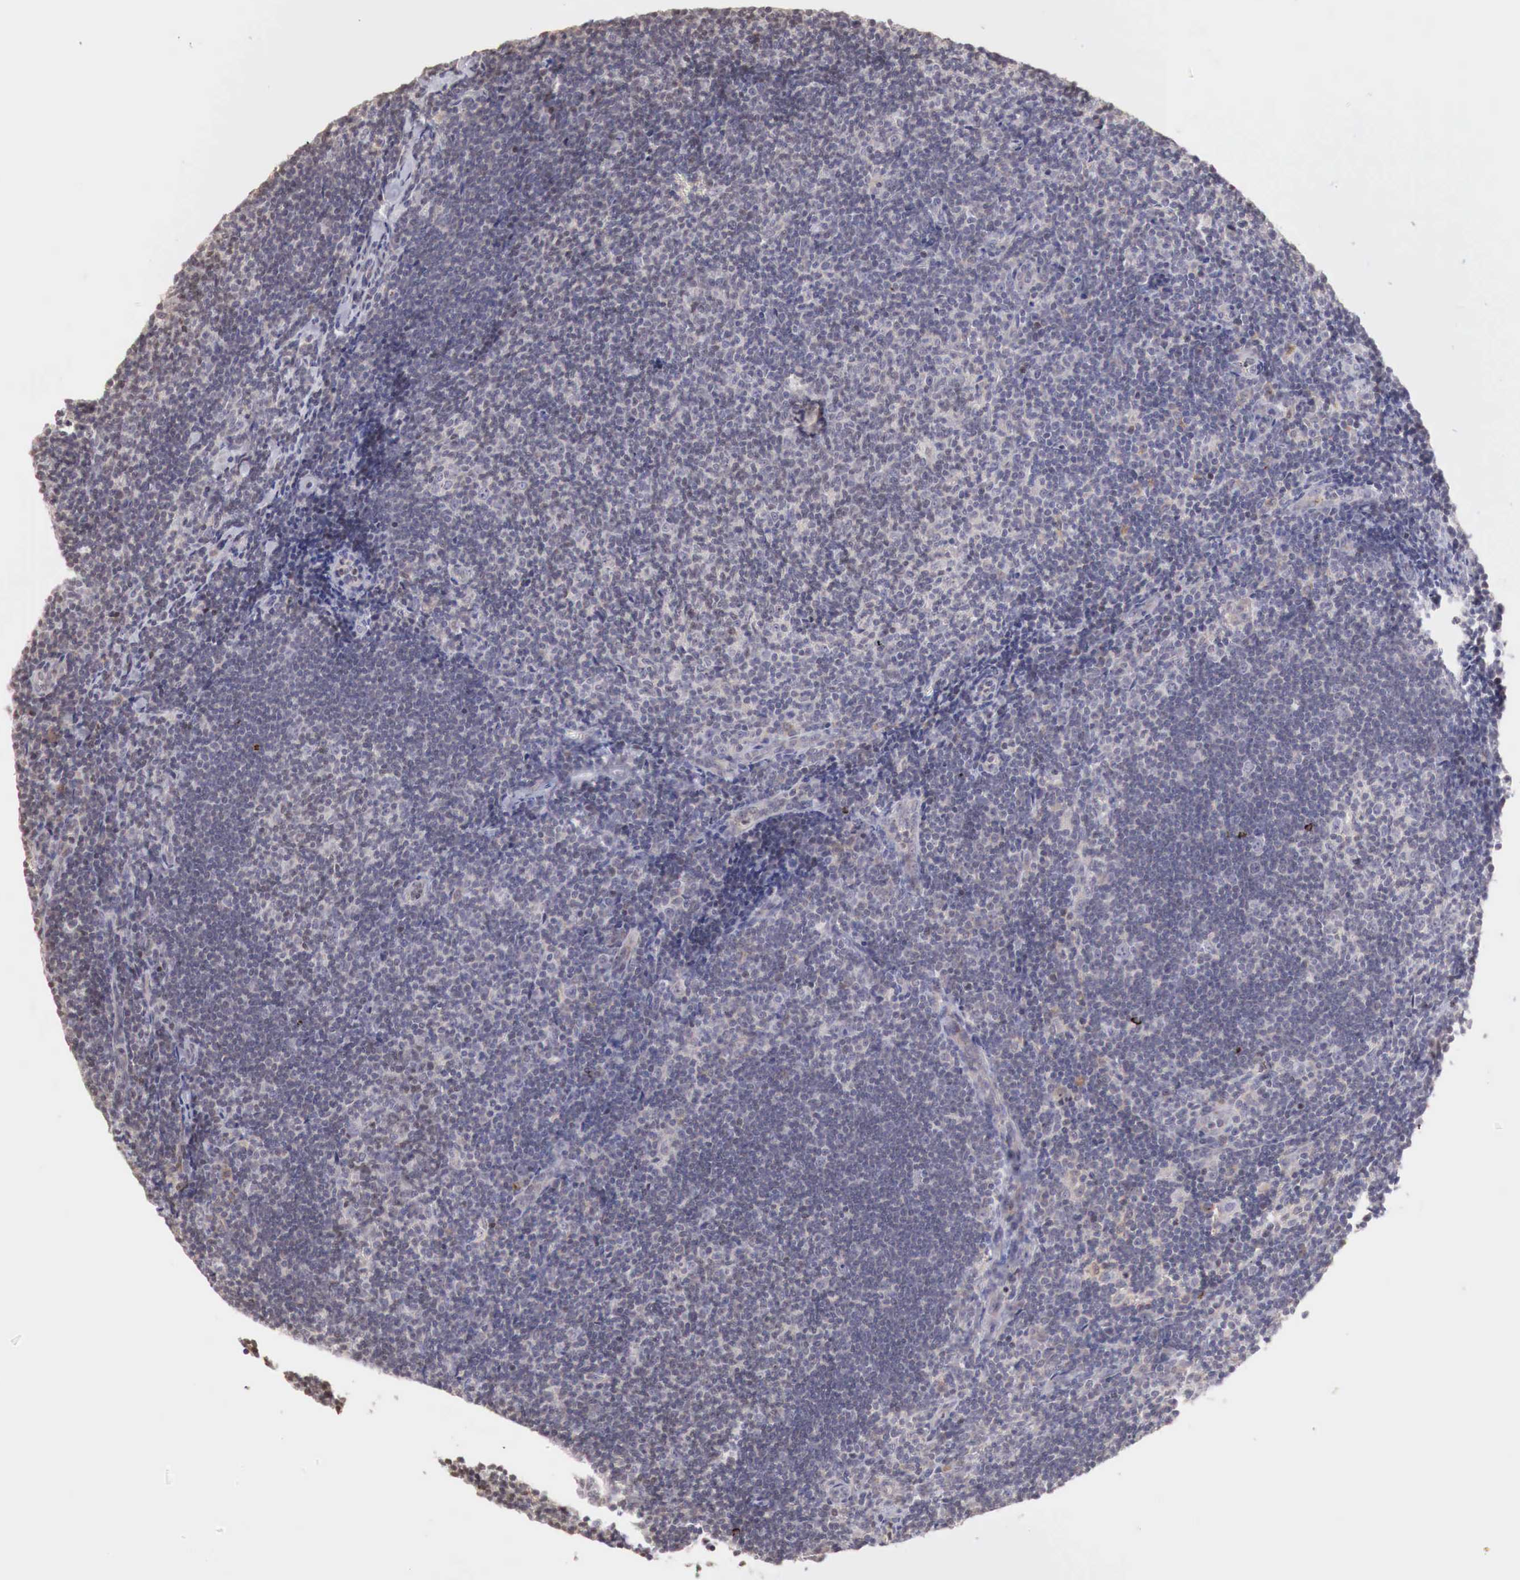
{"staining": {"intensity": "weak", "quantity": "<25%", "location": "cytoplasmic/membranous"}, "tissue": "lymphoma", "cell_type": "Tumor cells", "image_type": "cancer", "snomed": [{"axis": "morphology", "description": "Malignant lymphoma, non-Hodgkin's type, Low grade"}, {"axis": "topography", "description": "Lymph node"}], "caption": "IHC image of low-grade malignant lymphoma, non-Hodgkin's type stained for a protein (brown), which demonstrates no staining in tumor cells. The staining was performed using DAB (3,3'-diaminobenzidine) to visualize the protein expression in brown, while the nuclei were stained in blue with hematoxylin (Magnification: 20x).", "gene": "TBC1D9", "patient": {"sex": "male", "age": 49}}